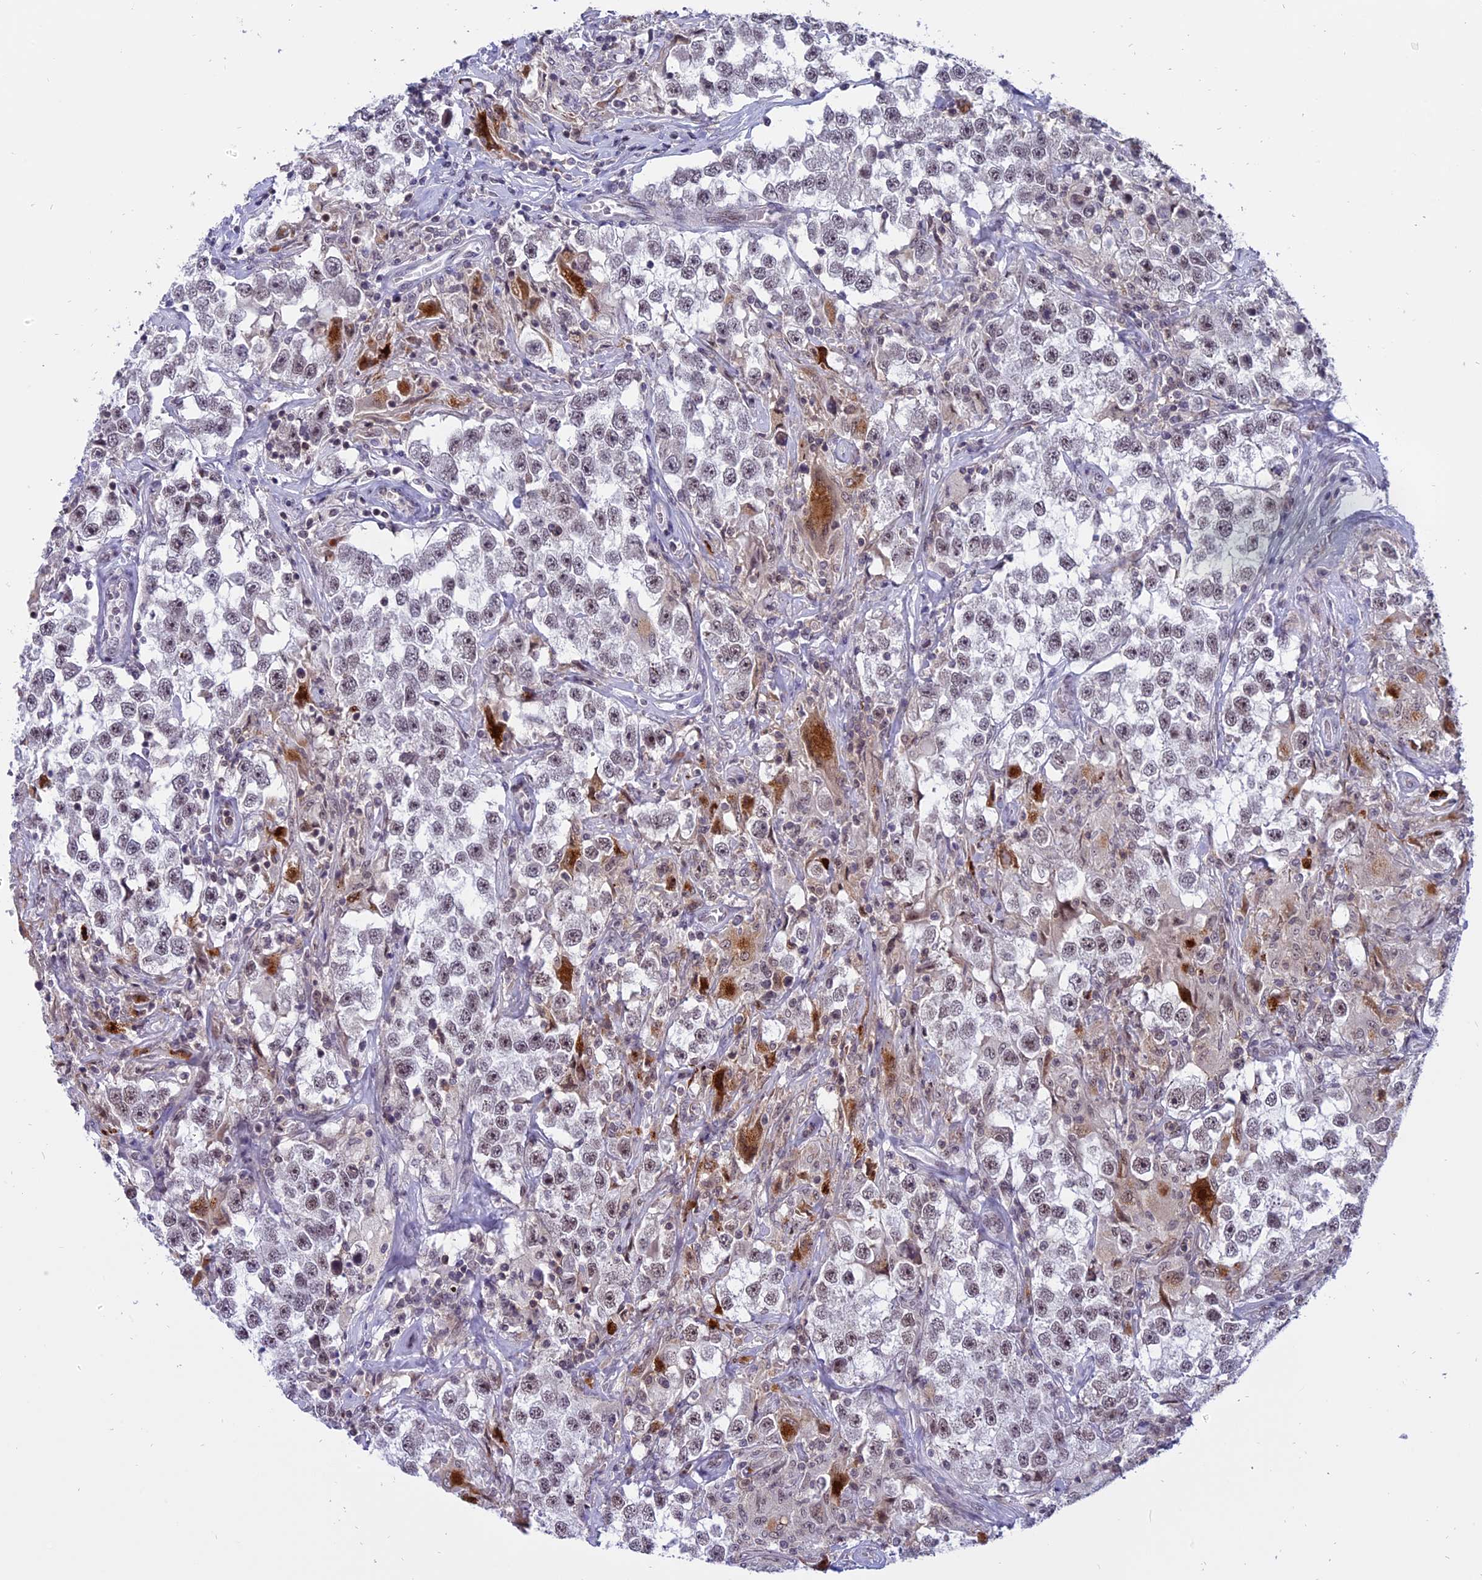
{"staining": {"intensity": "weak", "quantity": ">75%", "location": "nuclear"}, "tissue": "testis cancer", "cell_type": "Tumor cells", "image_type": "cancer", "snomed": [{"axis": "morphology", "description": "Seminoma, NOS"}, {"axis": "topography", "description": "Testis"}], "caption": "Immunohistochemical staining of seminoma (testis) exhibits low levels of weak nuclear staining in approximately >75% of tumor cells.", "gene": "TADA3", "patient": {"sex": "male", "age": 46}}